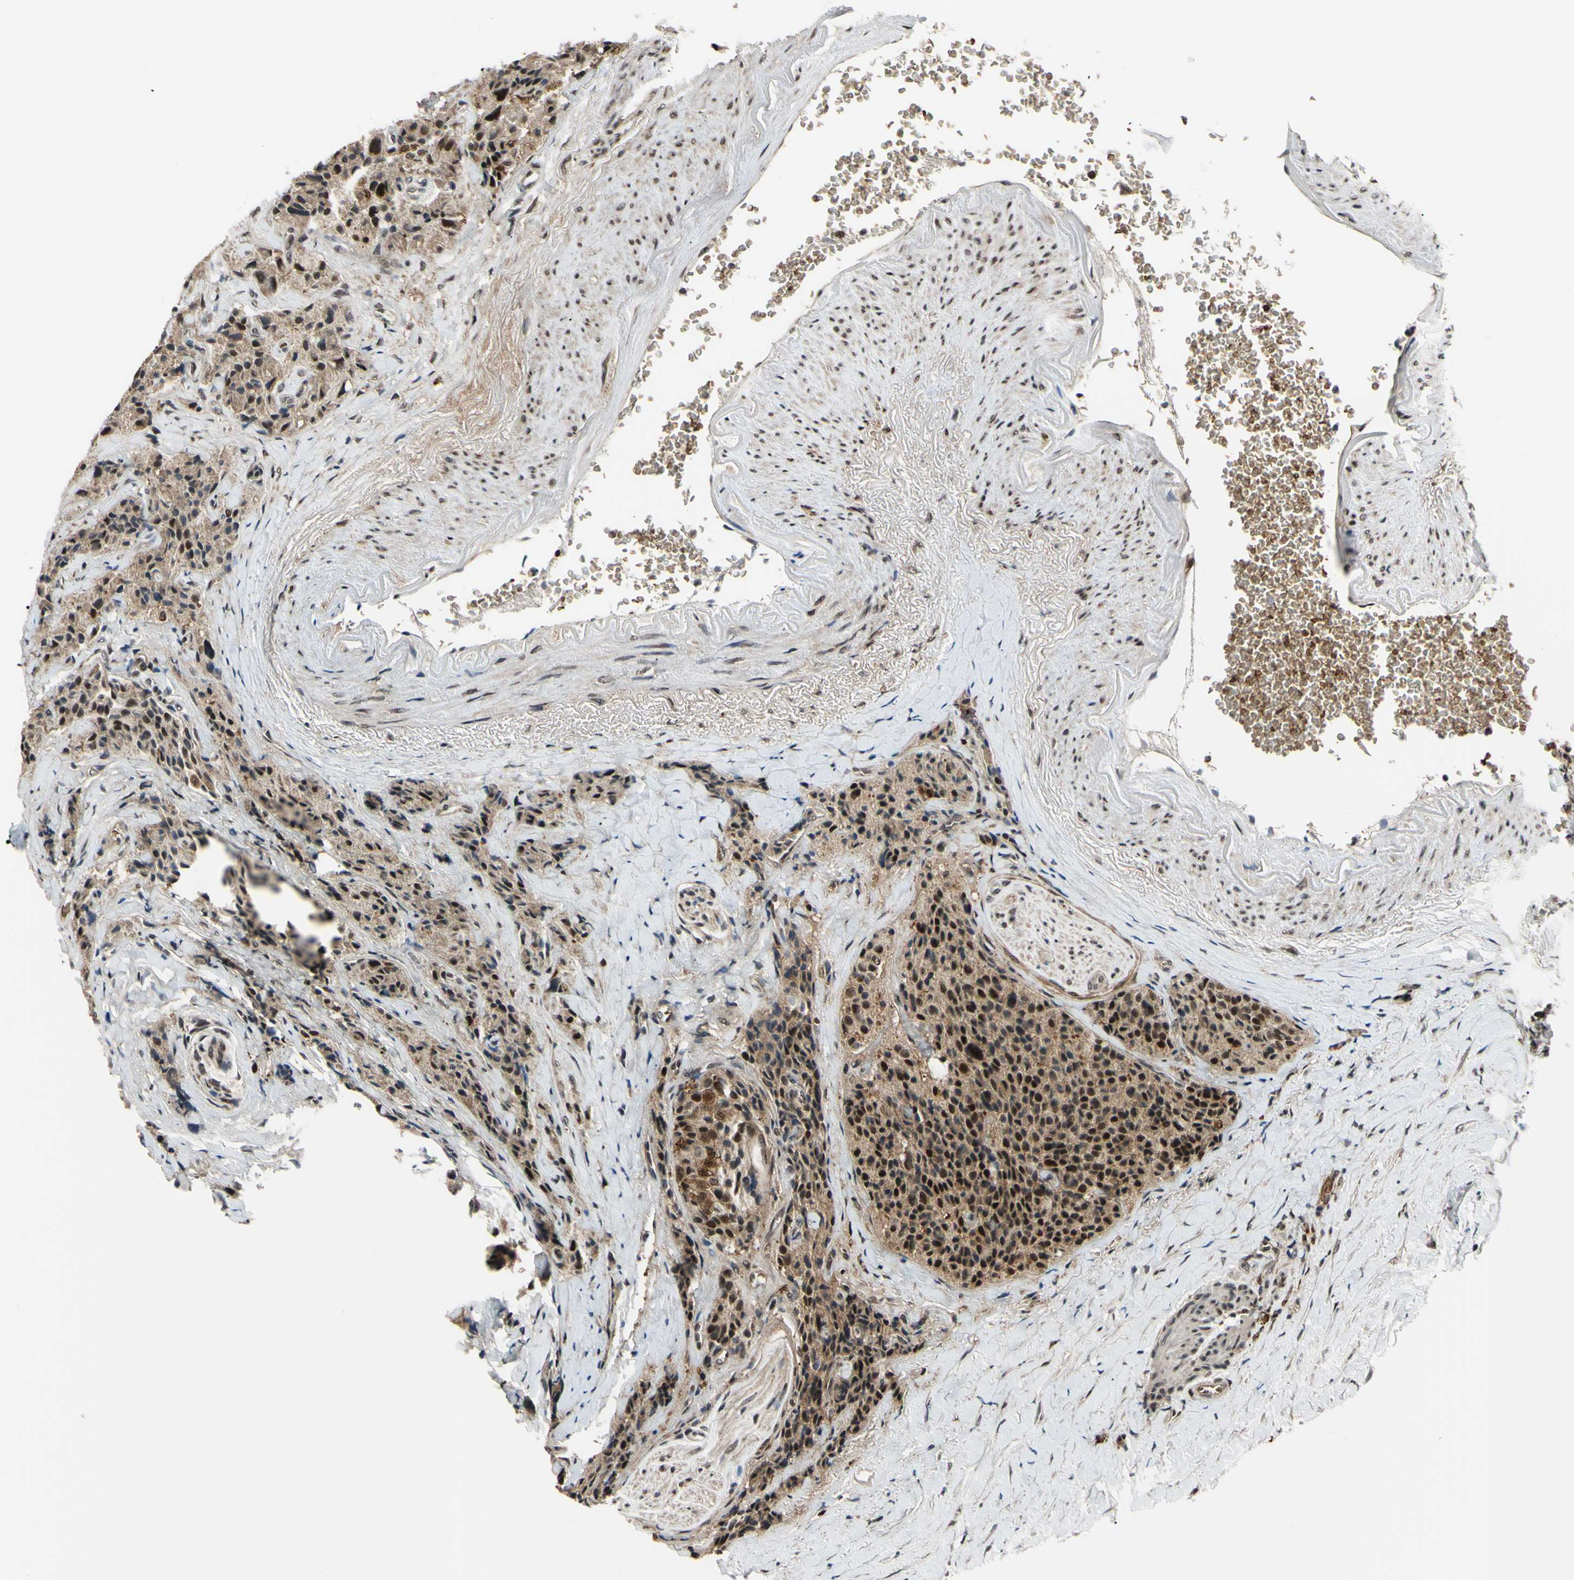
{"staining": {"intensity": "moderate", "quantity": ">75%", "location": "cytoplasmic/membranous,nuclear"}, "tissue": "carcinoid", "cell_type": "Tumor cells", "image_type": "cancer", "snomed": [{"axis": "morphology", "description": "Carcinoid, malignant, NOS"}, {"axis": "topography", "description": "Colon"}], "caption": "High-magnification brightfield microscopy of carcinoid stained with DAB (brown) and counterstained with hematoxylin (blue). tumor cells exhibit moderate cytoplasmic/membranous and nuclear staining is appreciated in approximately>75% of cells. The staining was performed using DAB, with brown indicating positive protein expression. Nuclei are stained blue with hematoxylin.", "gene": "THAP12", "patient": {"sex": "female", "age": 61}}